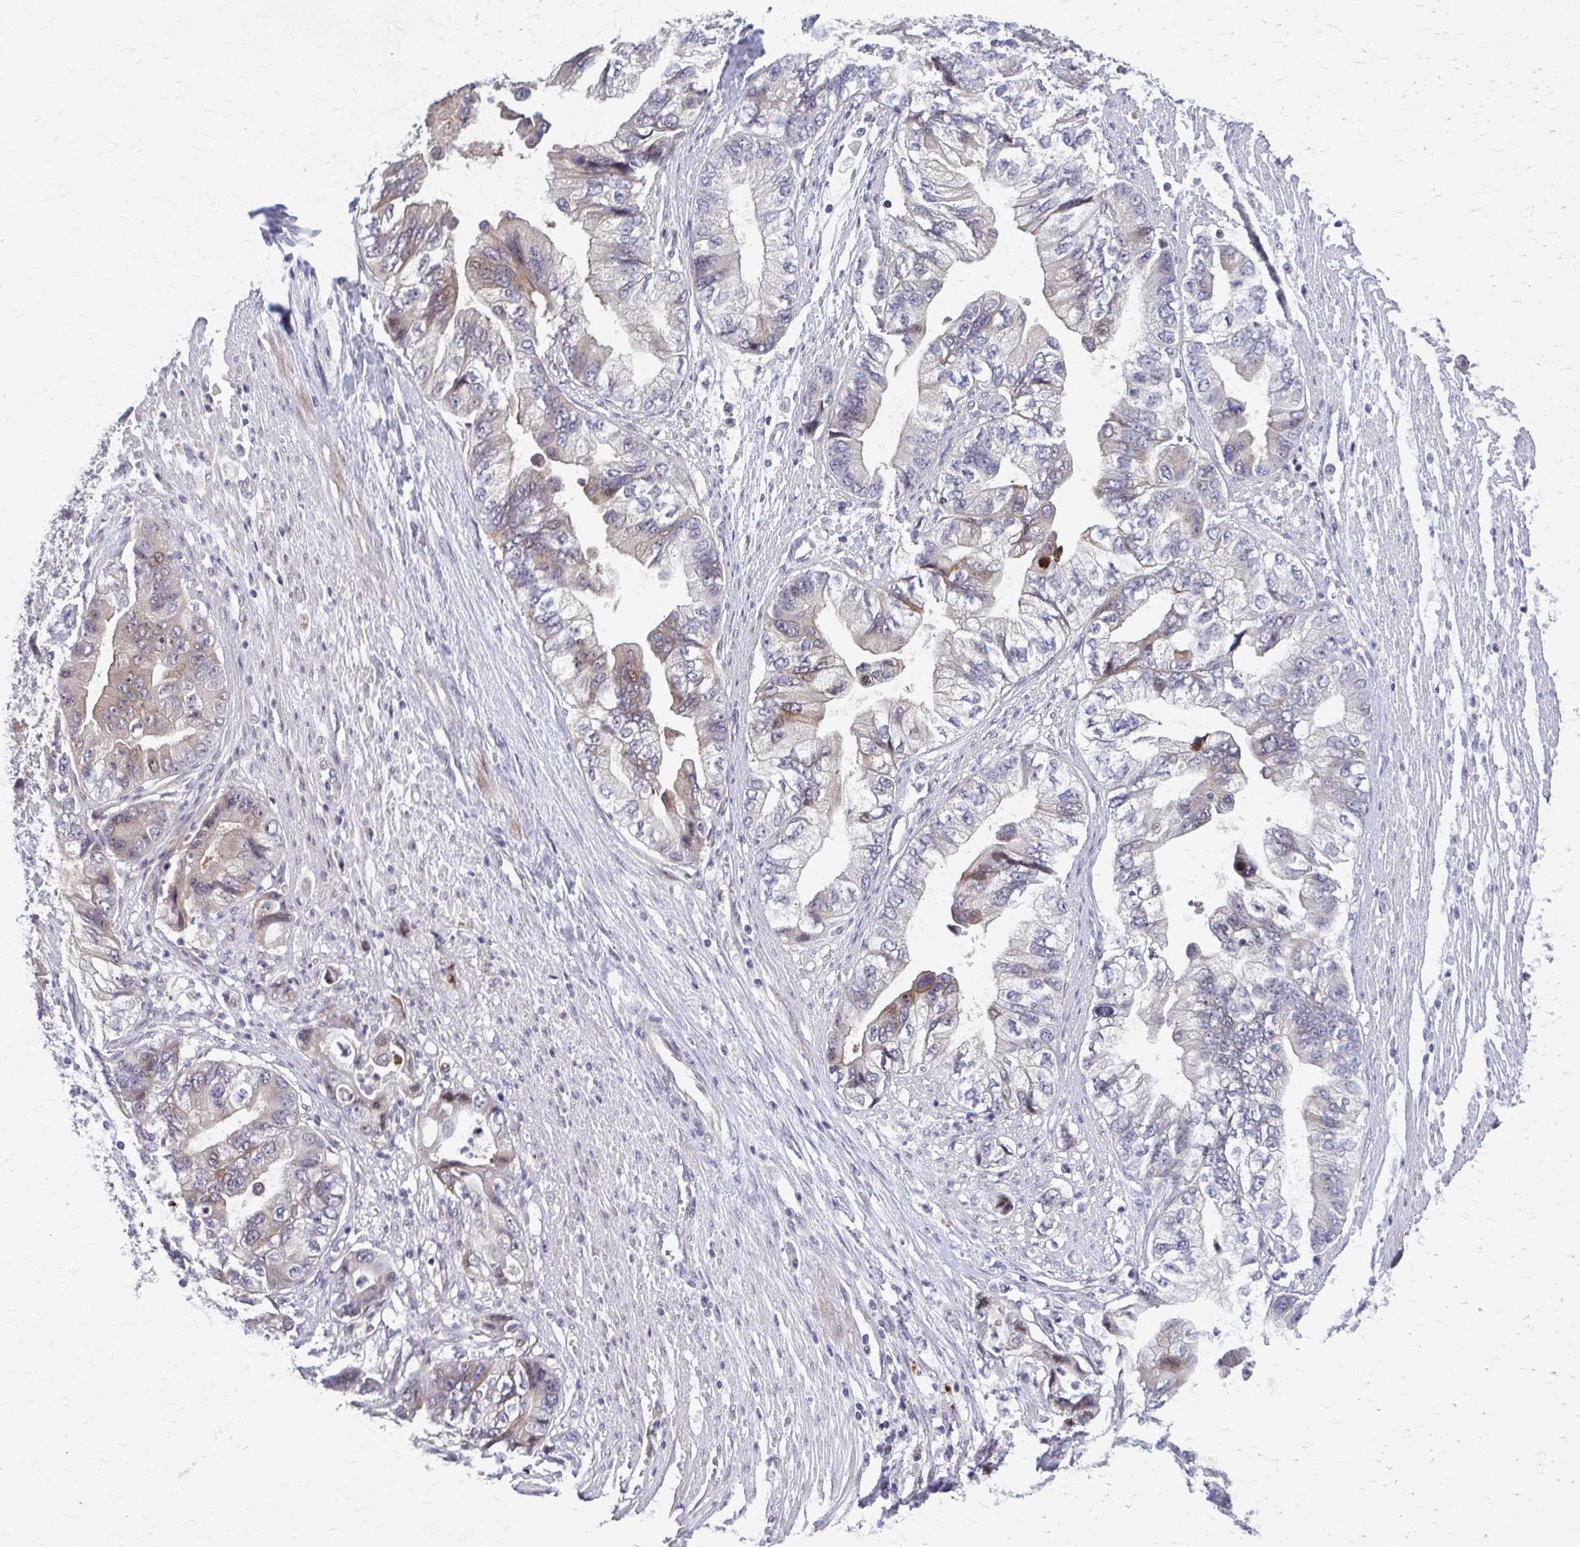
{"staining": {"intensity": "weak", "quantity": "<25%", "location": "cytoplasmic/membranous"}, "tissue": "stomach cancer", "cell_type": "Tumor cells", "image_type": "cancer", "snomed": [{"axis": "morphology", "description": "Adenocarcinoma, NOS"}, {"axis": "topography", "description": "Pancreas"}, {"axis": "topography", "description": "Stomach, upper"}], "caption": "Tumor cells are negative for protein expression in human adenocarcinoma (stomach).", "gene": "NUDT16", "patient": {"sex": "male", "age": 77}}